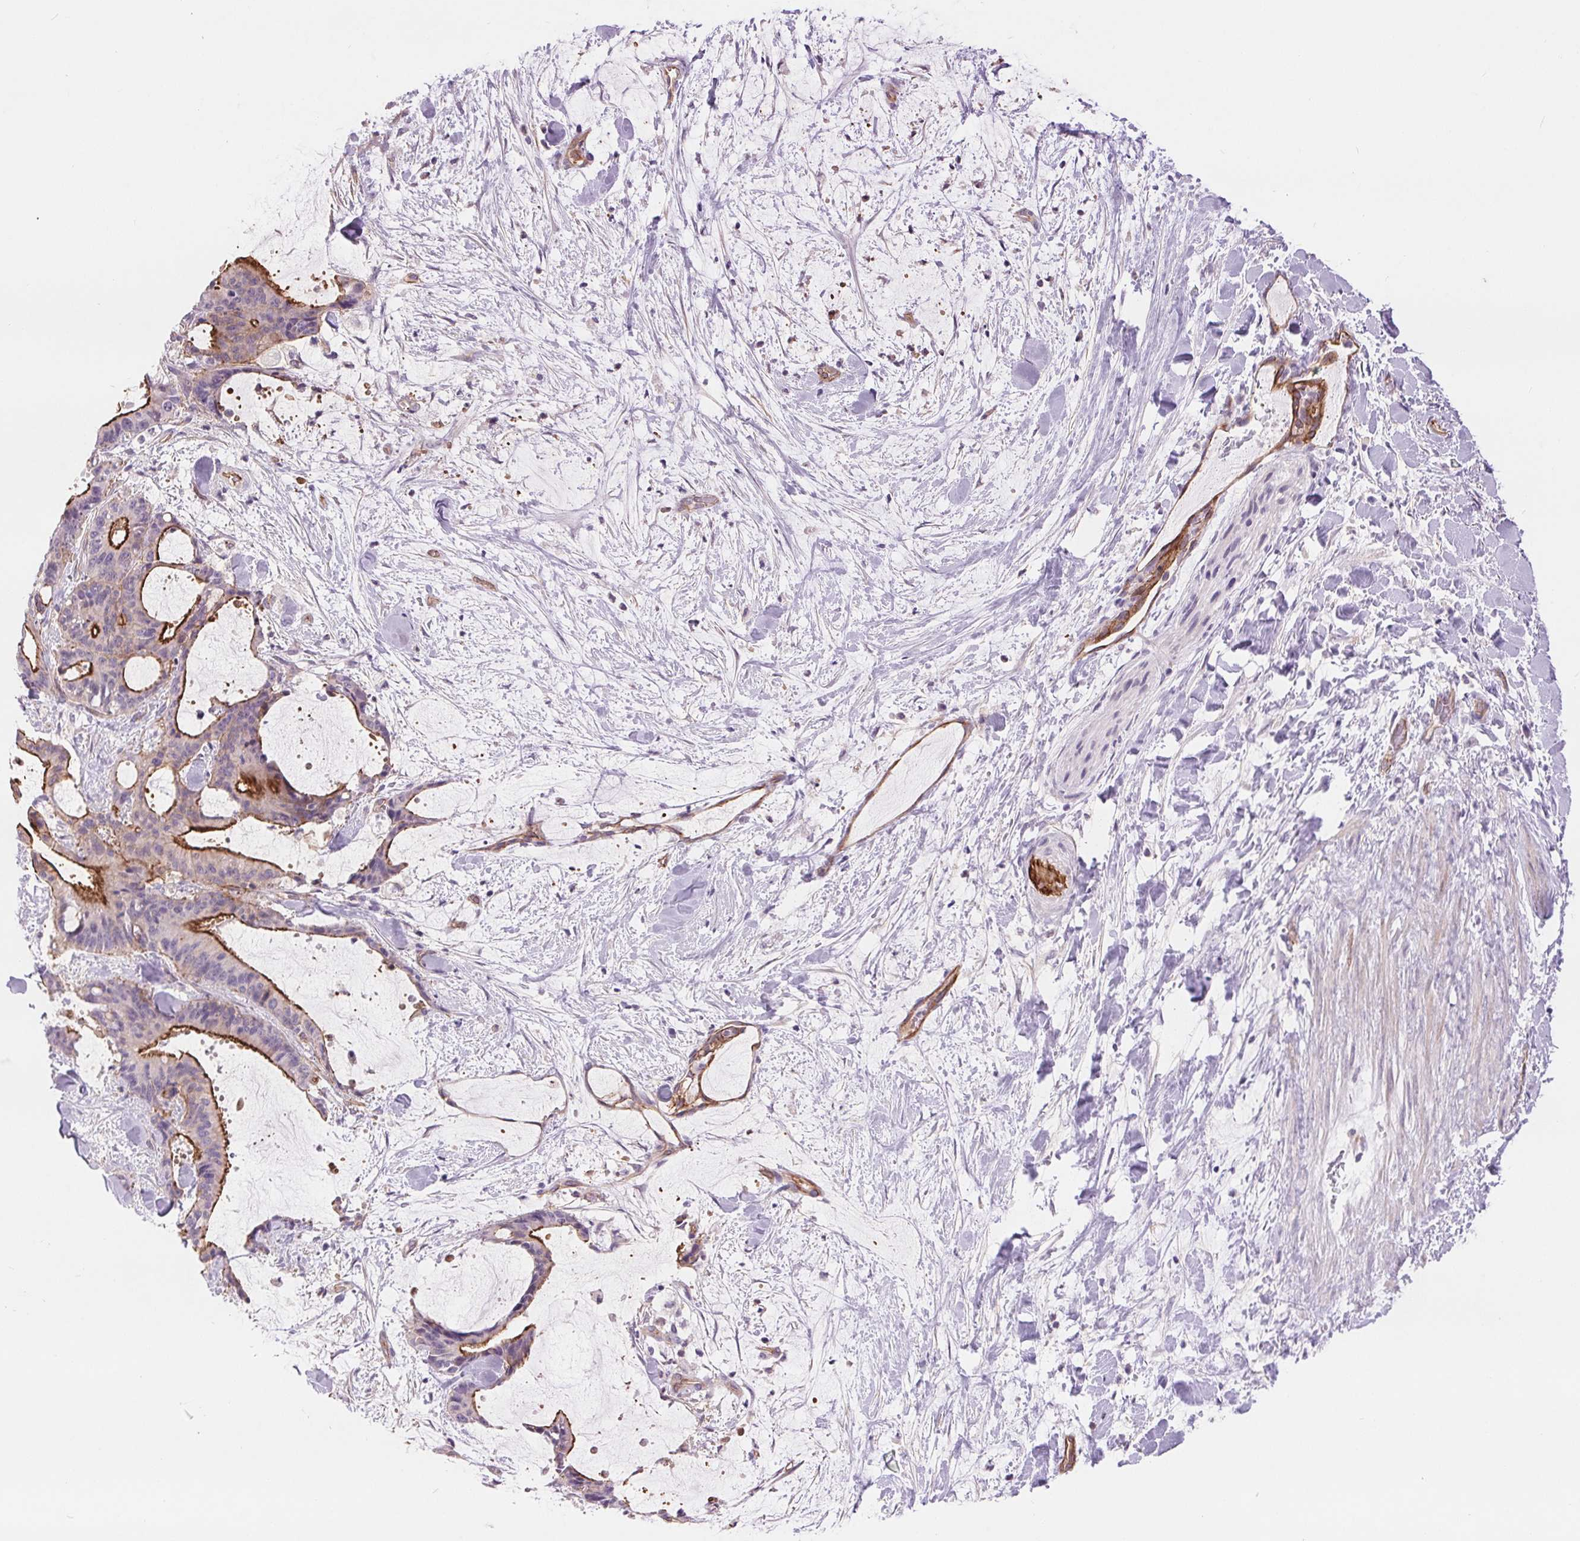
{"staining": {"intensity": "strong", "quantity": "25%-75%", "location": "cytoplasmic/membranous"}, "tissue": "liver cancer", "cell_type": "Tumor cells", "image_type": "cancer", "snomed": [{"axis": "morphology", "description": "Cholangiocarcinoma"}, {"axis": "topography", "description": "Liver"}], "caption": "DAB immunohistochemical staining of human liver cancer demonstrates strong cytoplasmic/membranous protein staining in approximately 25%-75% of tumor cells.", "gene": "DIXDC1", "patient": {"sex": "female", "age": 73}}